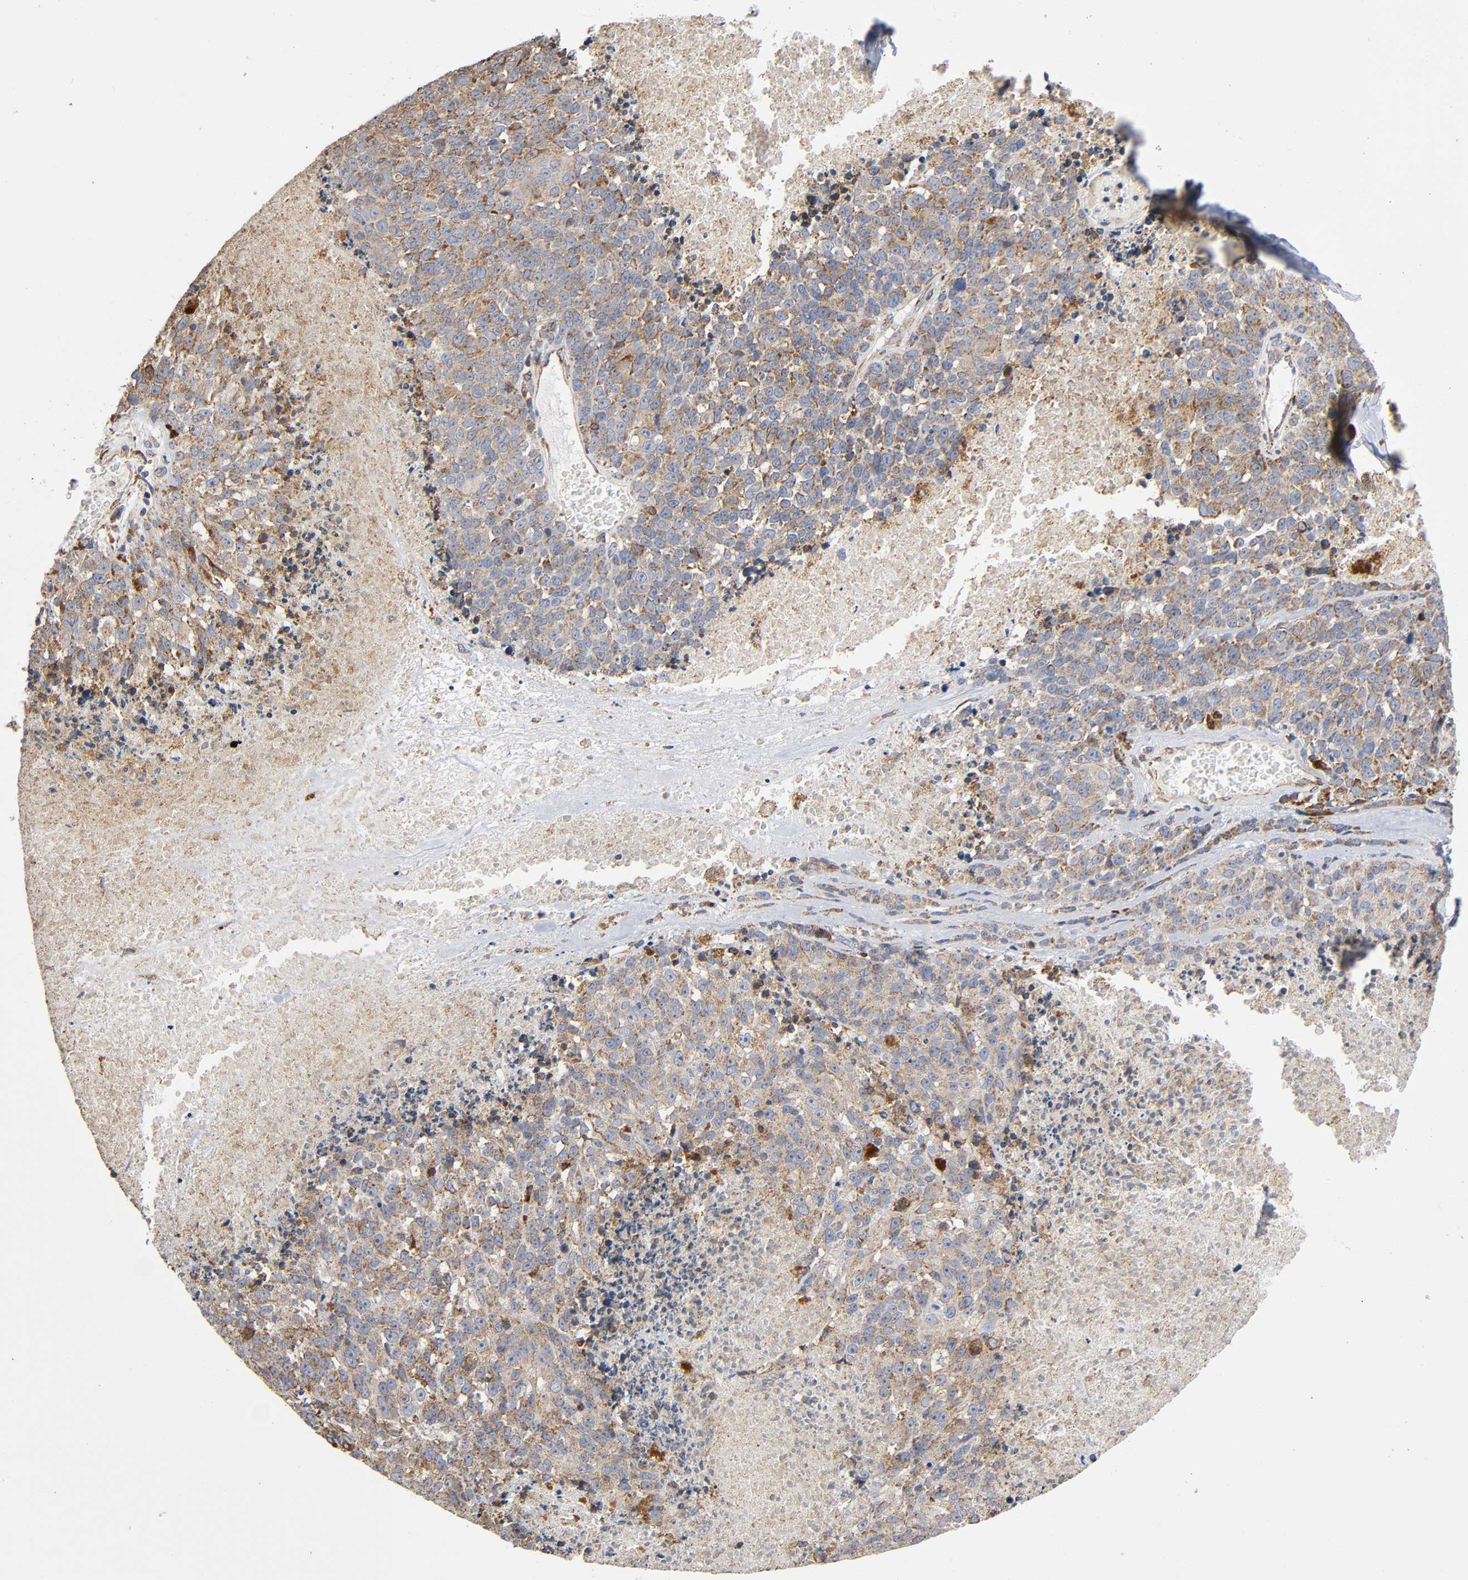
{"staining": {"intensity": "moderate", "quantity": "25%-75%", "location": "cytoplasmic/membranous"}, "tissue": "melanoma", "cell_type": "Tumor cells", "image_type": "cancer", "snomed": [{"axis": "morphology", "description": "Malignant melanoma, Metastatic site"}, {"axis": "topography", "description": "Cerebral cortex"}], "caption": "A medium amount of moderate cytoplasmic/membranous staining is identified in approximately 25%-75% of tumor cells in melanoma tissue. Nuclei are stained in blue.", "gene": "MAP3K1", "patient": {"sex": "female", "age": 52}}